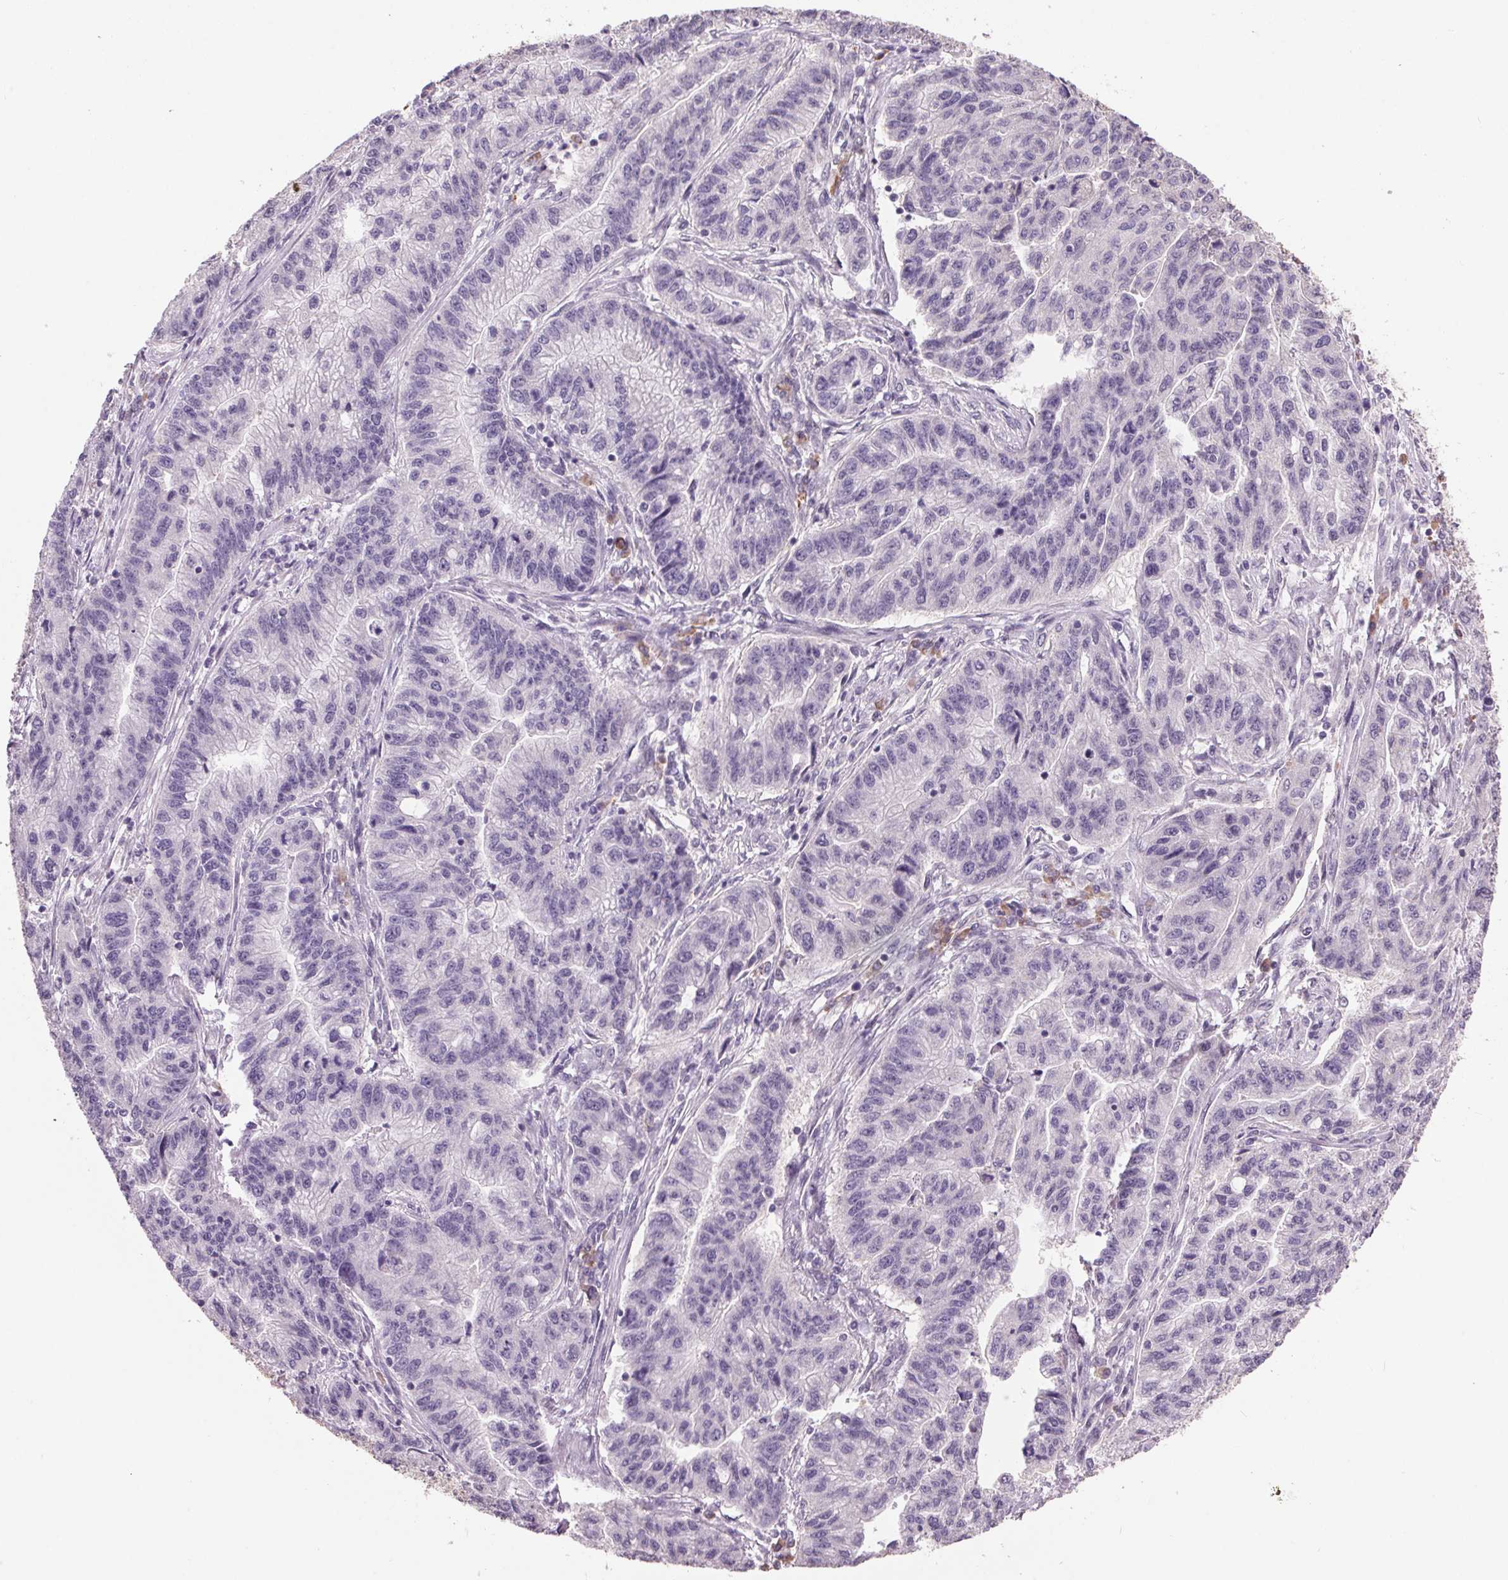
{"staining": {"intensity": "negative", "quantity": "none", "location": "none"}, "tissue": "stomach cancer", "cell_type": "Tumor cells", "image_type": "cancer", "snomed": [{"axis": "morphology", "description": "Adenocarcinoma, NOS"}, {"axis": "topography", "description": "Stomach"}], "caption": "Immunohistochemistry histopathology image of neoplastic tissue: stomach adenocarcinoma stained with DAB (3,3'-diaminobenzidine) exhibits no significant protein staining in tumor cells.", "gene": "ZBTB4", "patient": {"sex": "male", "age": 83}}